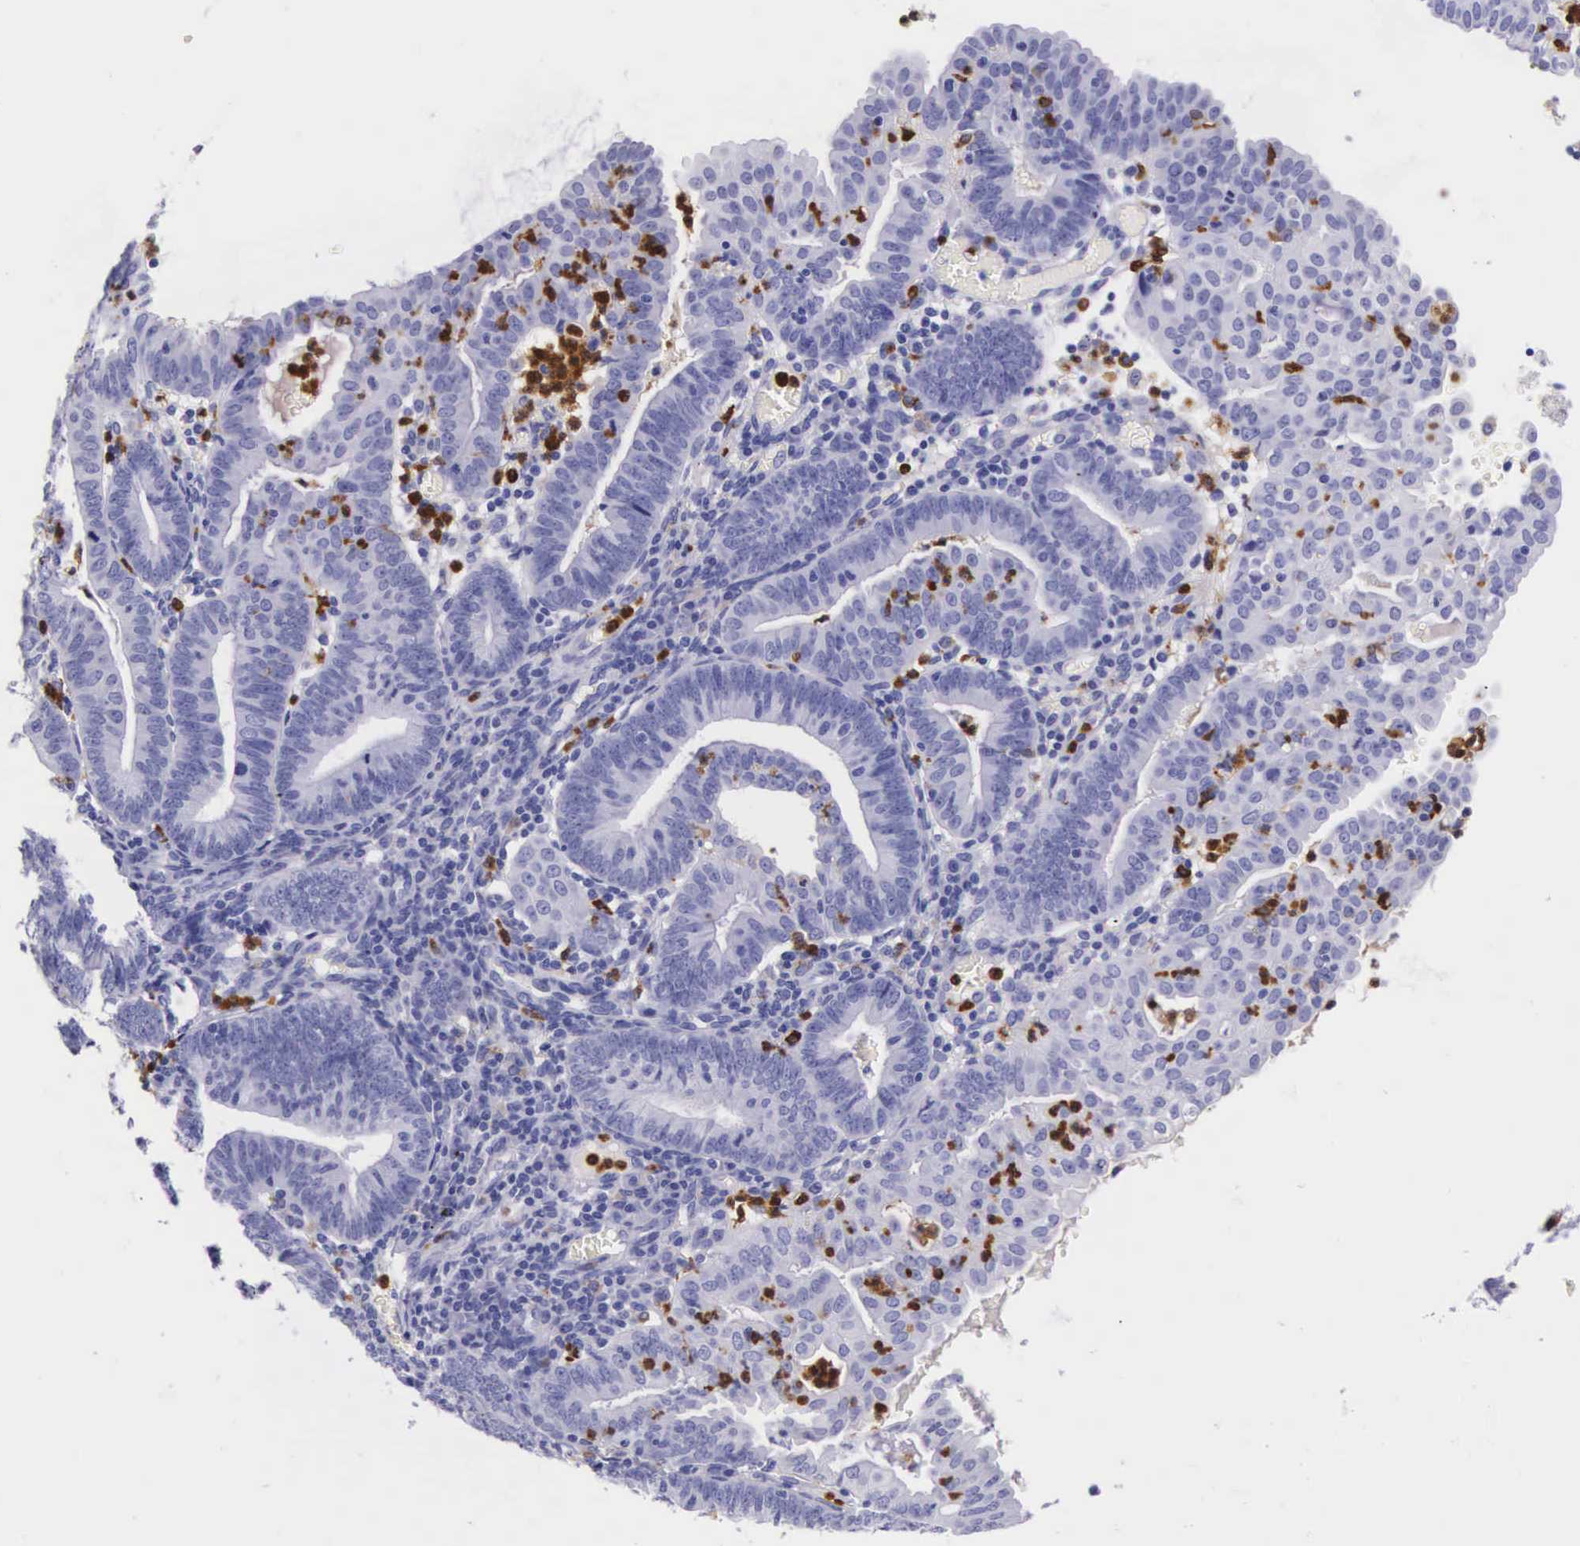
{"staining": {"intensity": "negative", "quantity": "none", "location": "none"}, "tissue": "endometrial cancer", "cell_type": "Tumor cells", "image_type": "cancer", "snomed": [{"axis": "morphology", "description": "Adenocarcinoma, NOS"}, {"axis": "topography", "description": "Endometrium"}], "caption": "Immunohistochemistry histopathology image of endometrial cancer stained for a protein (brown), which exhibits no expression in tumor cells. The staining was performed using DAB to visualize the protein expression in brown, while the nuclei were stained in blue with hematoxylin (Magnification: 20x).", "gene": "FCN1", "patient": {"sex": "female", "age": 60}}